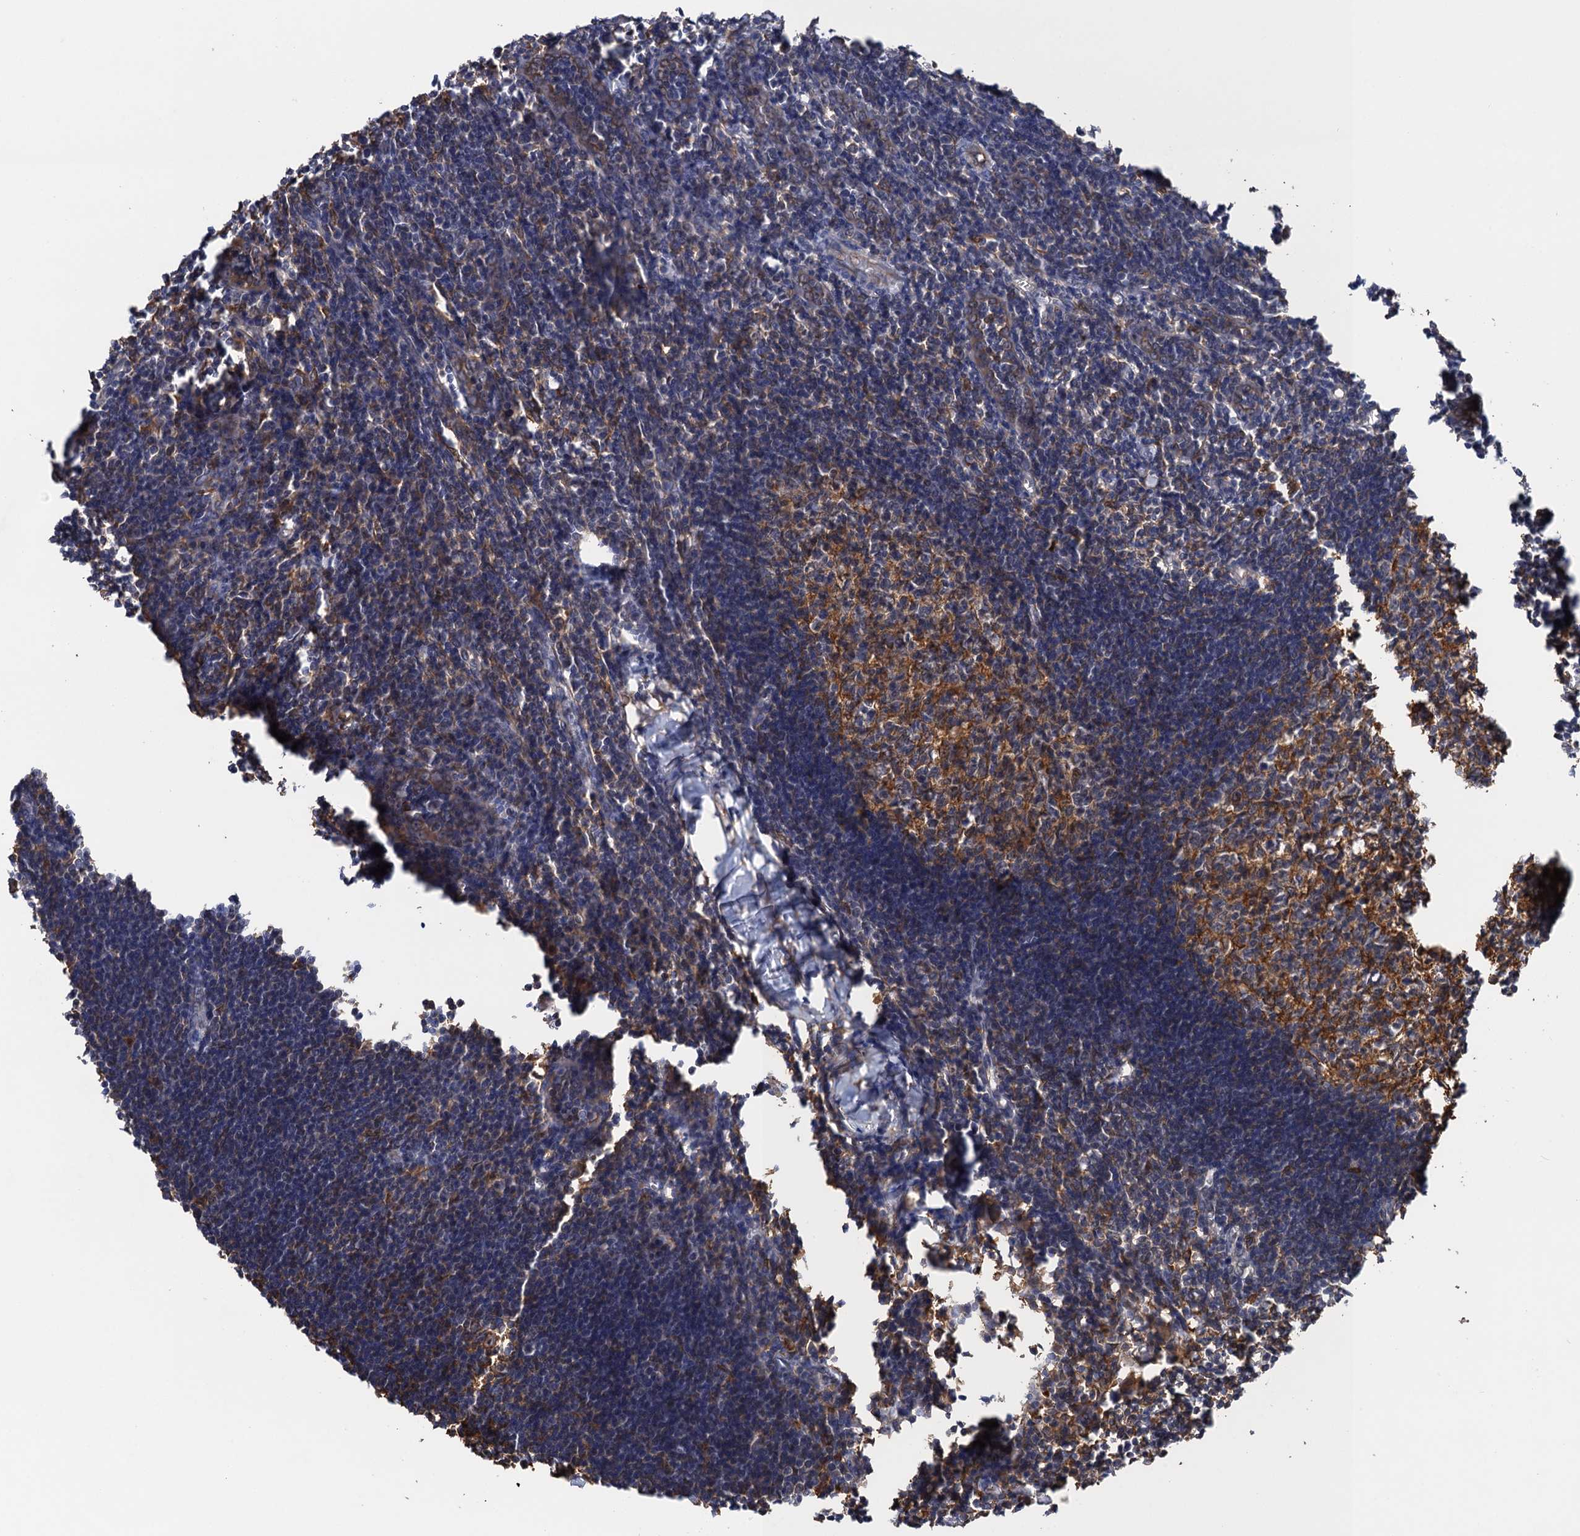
{"staining": {"intensity": "moderate", "quantity": "<25%", "location": "cytoplasmic/membranous"}, "tissue": "lymph node", "cell_type": "Germinal center cells", "image_type": "normal", "snomed": [{"axis": "morphology", "description": "Normal tissue, NOS"}, {"axis": "morphology", "description": "Malignant melanoma, Metastatic site"}, {"axis": "topography", "description": "Lymph node"}], "caption": "Approximately <25% of germinal center cells in benign lymph node display moderate cytoplasmic/membranous protein expression as visualized by brown immunohistochemical staining.", "gene": "NEK8", "patient": {"sex": "male", "age": 41}}